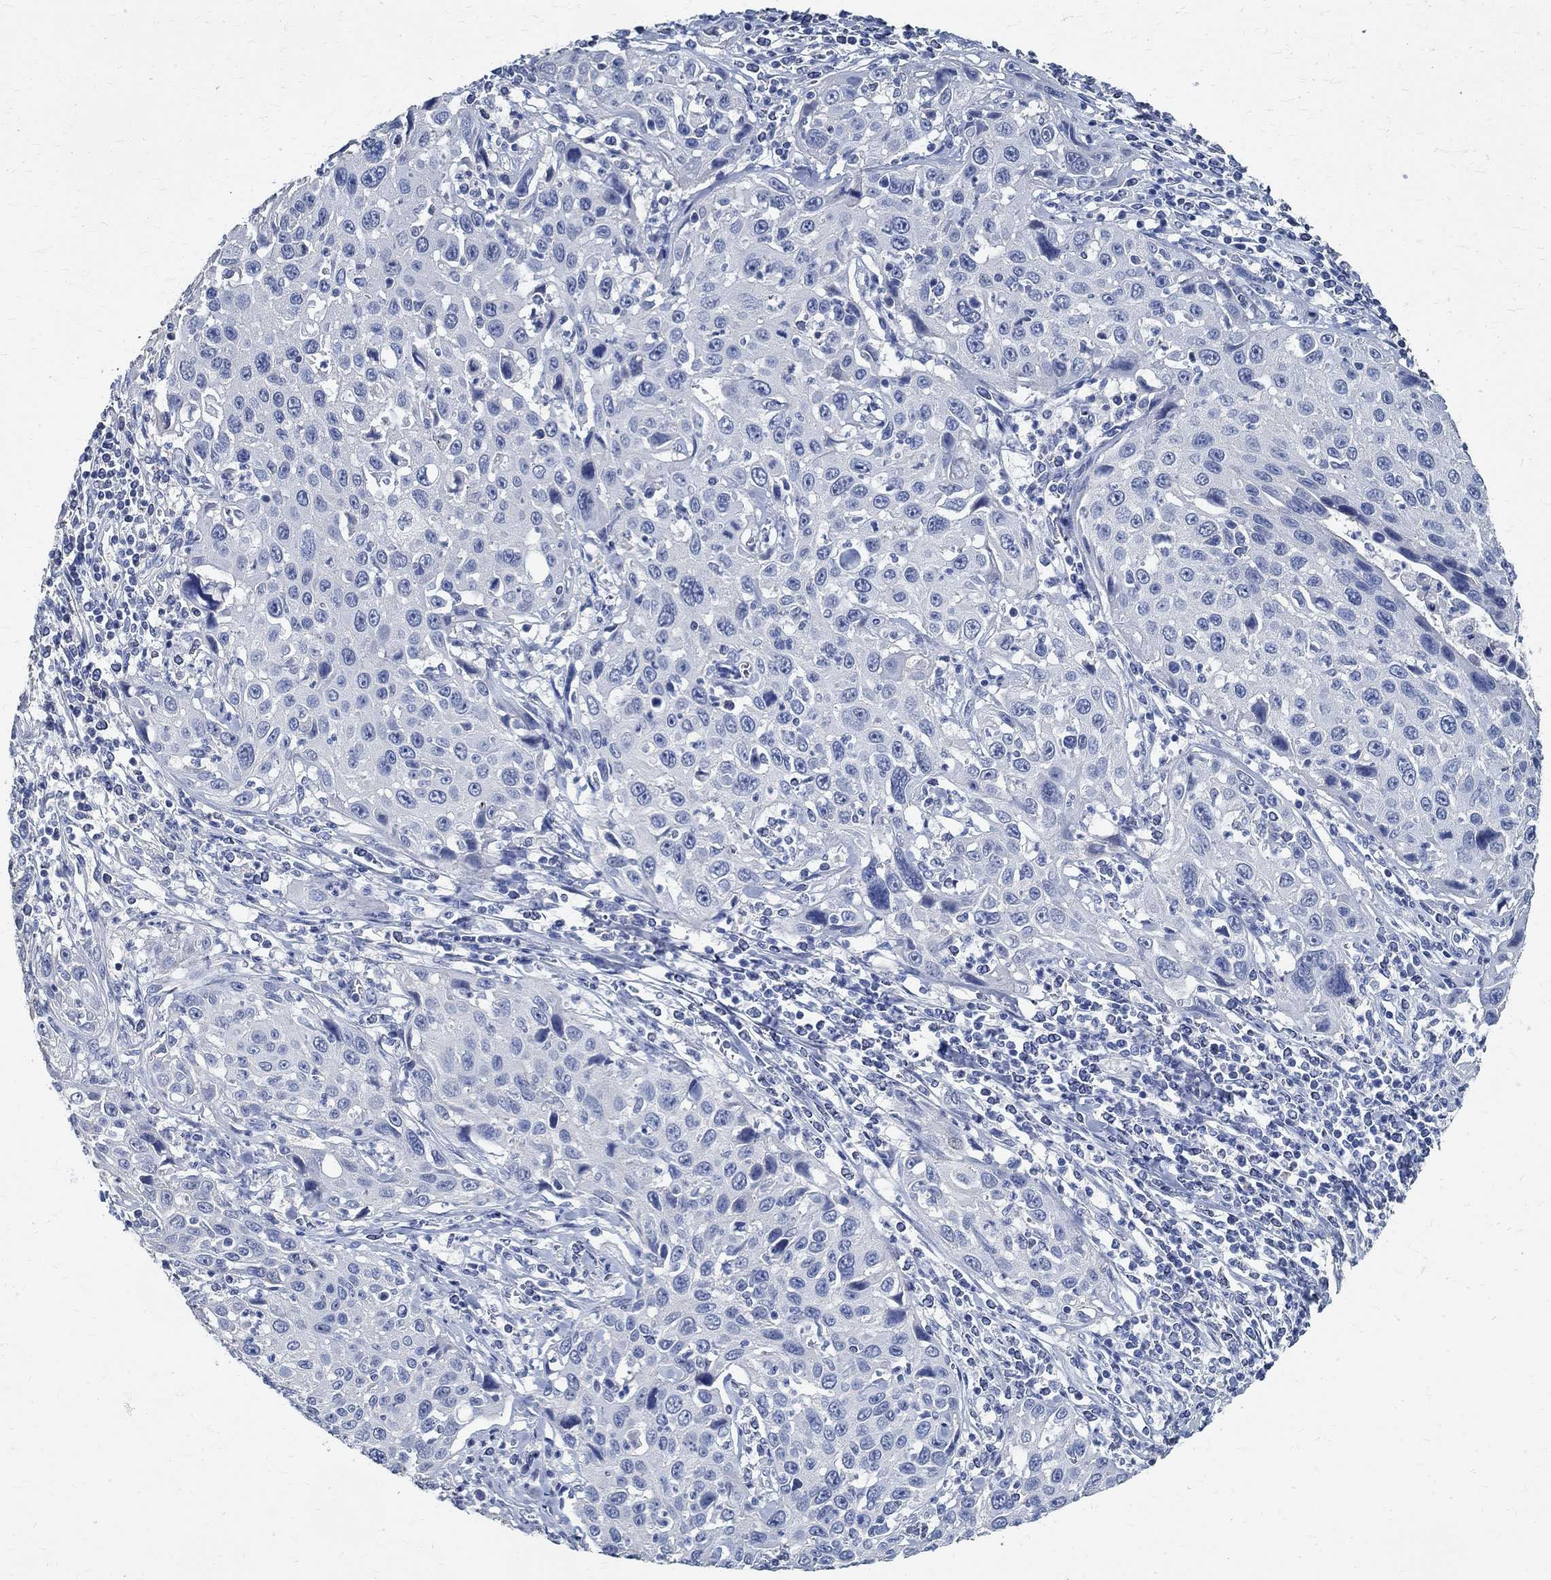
{"staining": {"intensity": "negative", "quantity": "none", "location": "none"}, "tissue": "cervical cancer", "cell_type": "Tumor cells", "image_type": "cancer", "snomed": [{"axis": "morphology", "description": "Squamous cell carcinoma, NOS"}, {"axis": "topography", "description": "Cervix"}], "caption": "The micrograph reveals no staining of tumor cells in cervical squamous cell carcinoma.", "gene": "PRX", "patient": {"sex": "female", "age": 26}}